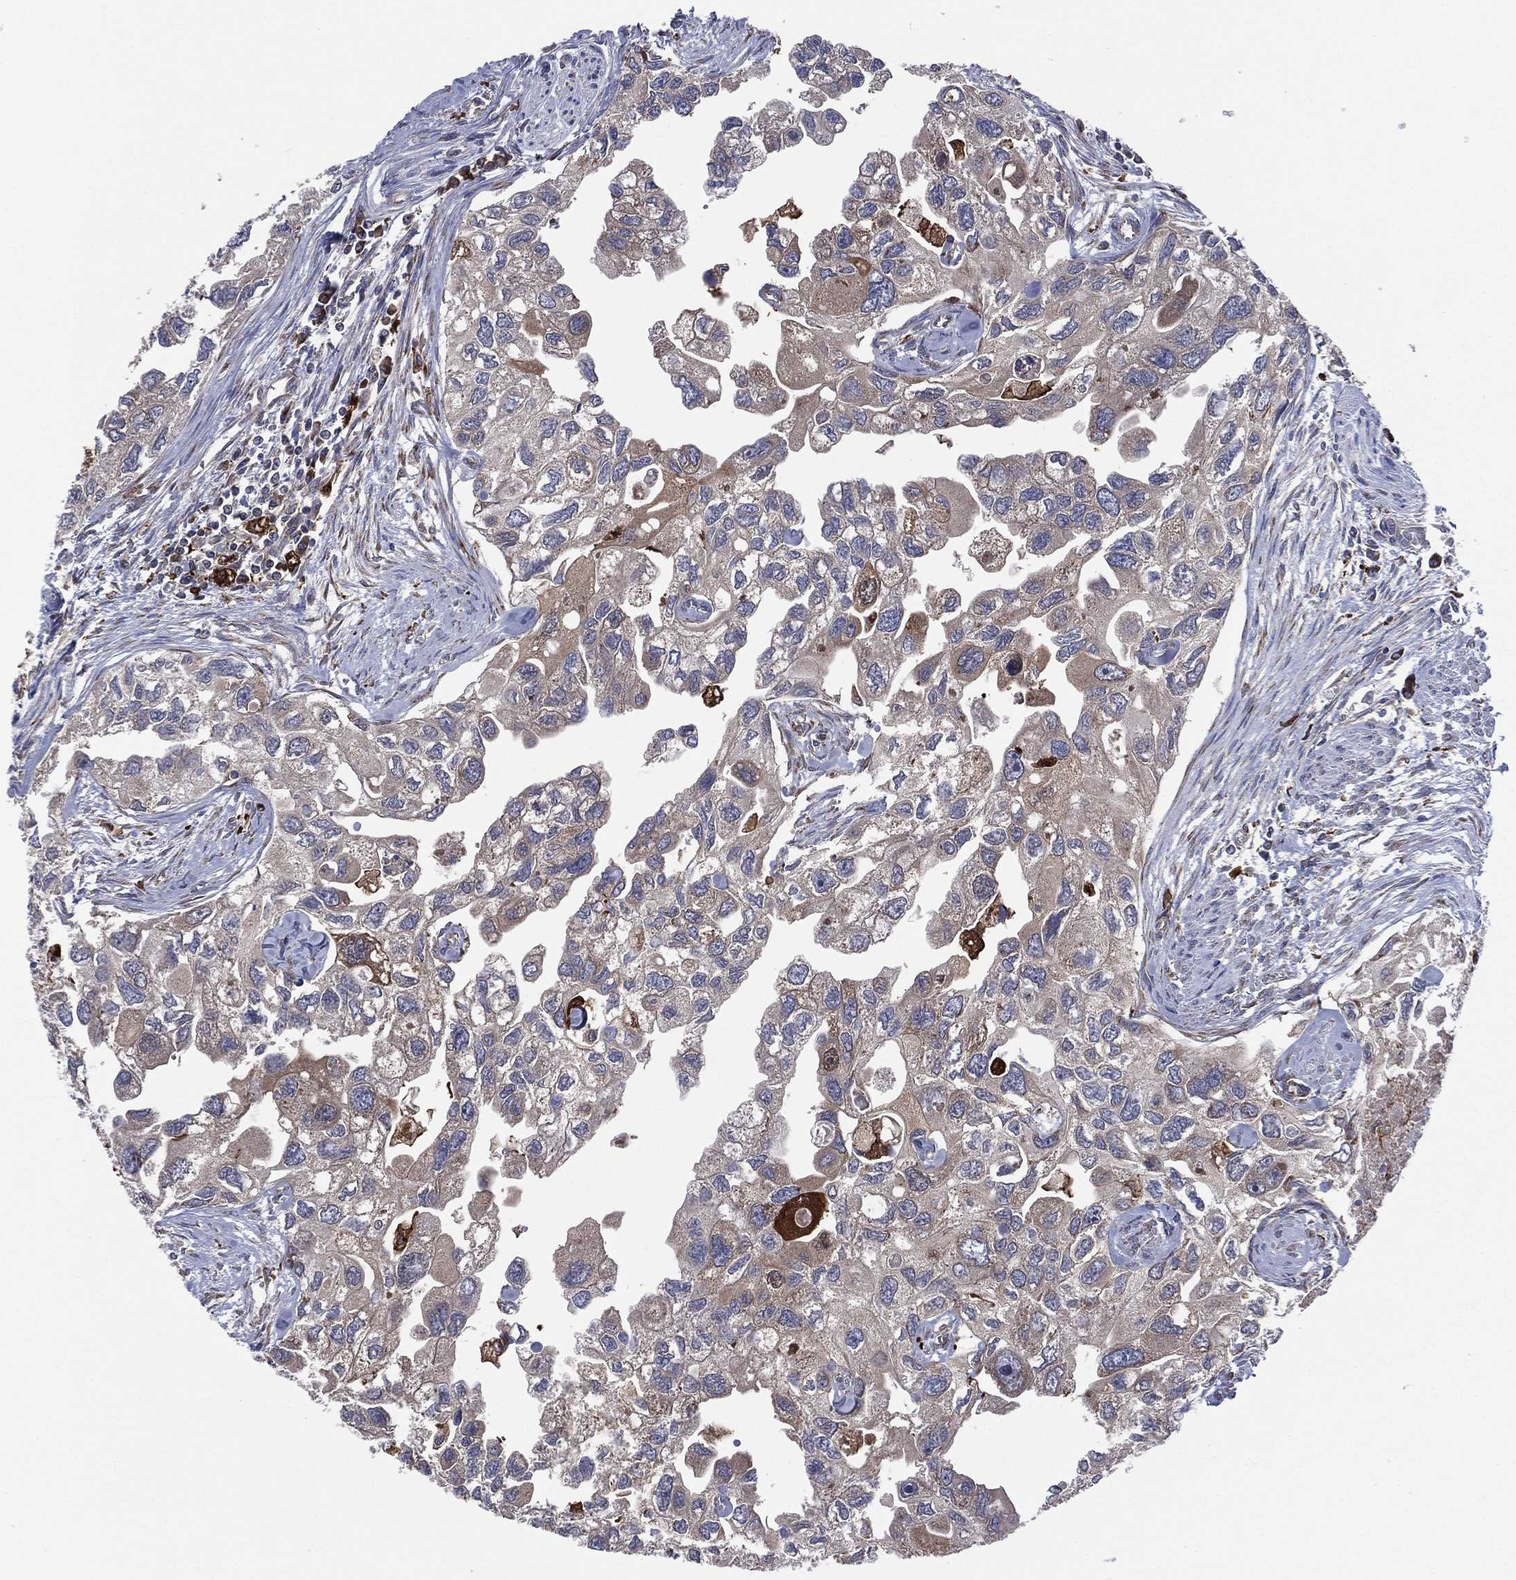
{"staining": {"intensity": "weak", "quantity": "<25%", "location": "cytoplasmic/membranous"}, "tissue": "urothelial cancer", "cell_type": "Tumor cells", "image_type": "cancer", "snomed": [{"axis": "morphology", "description": "Urothelial carcinoma, High grade"}, {"axis": "topography", "description": "Urinary bladder"}], "caption": "A photomicrograph of human urothelial cancer is negative for staining in tumor cells.", "gene": "C2orf76", "patient": {"sex": "male", "age": 59}}